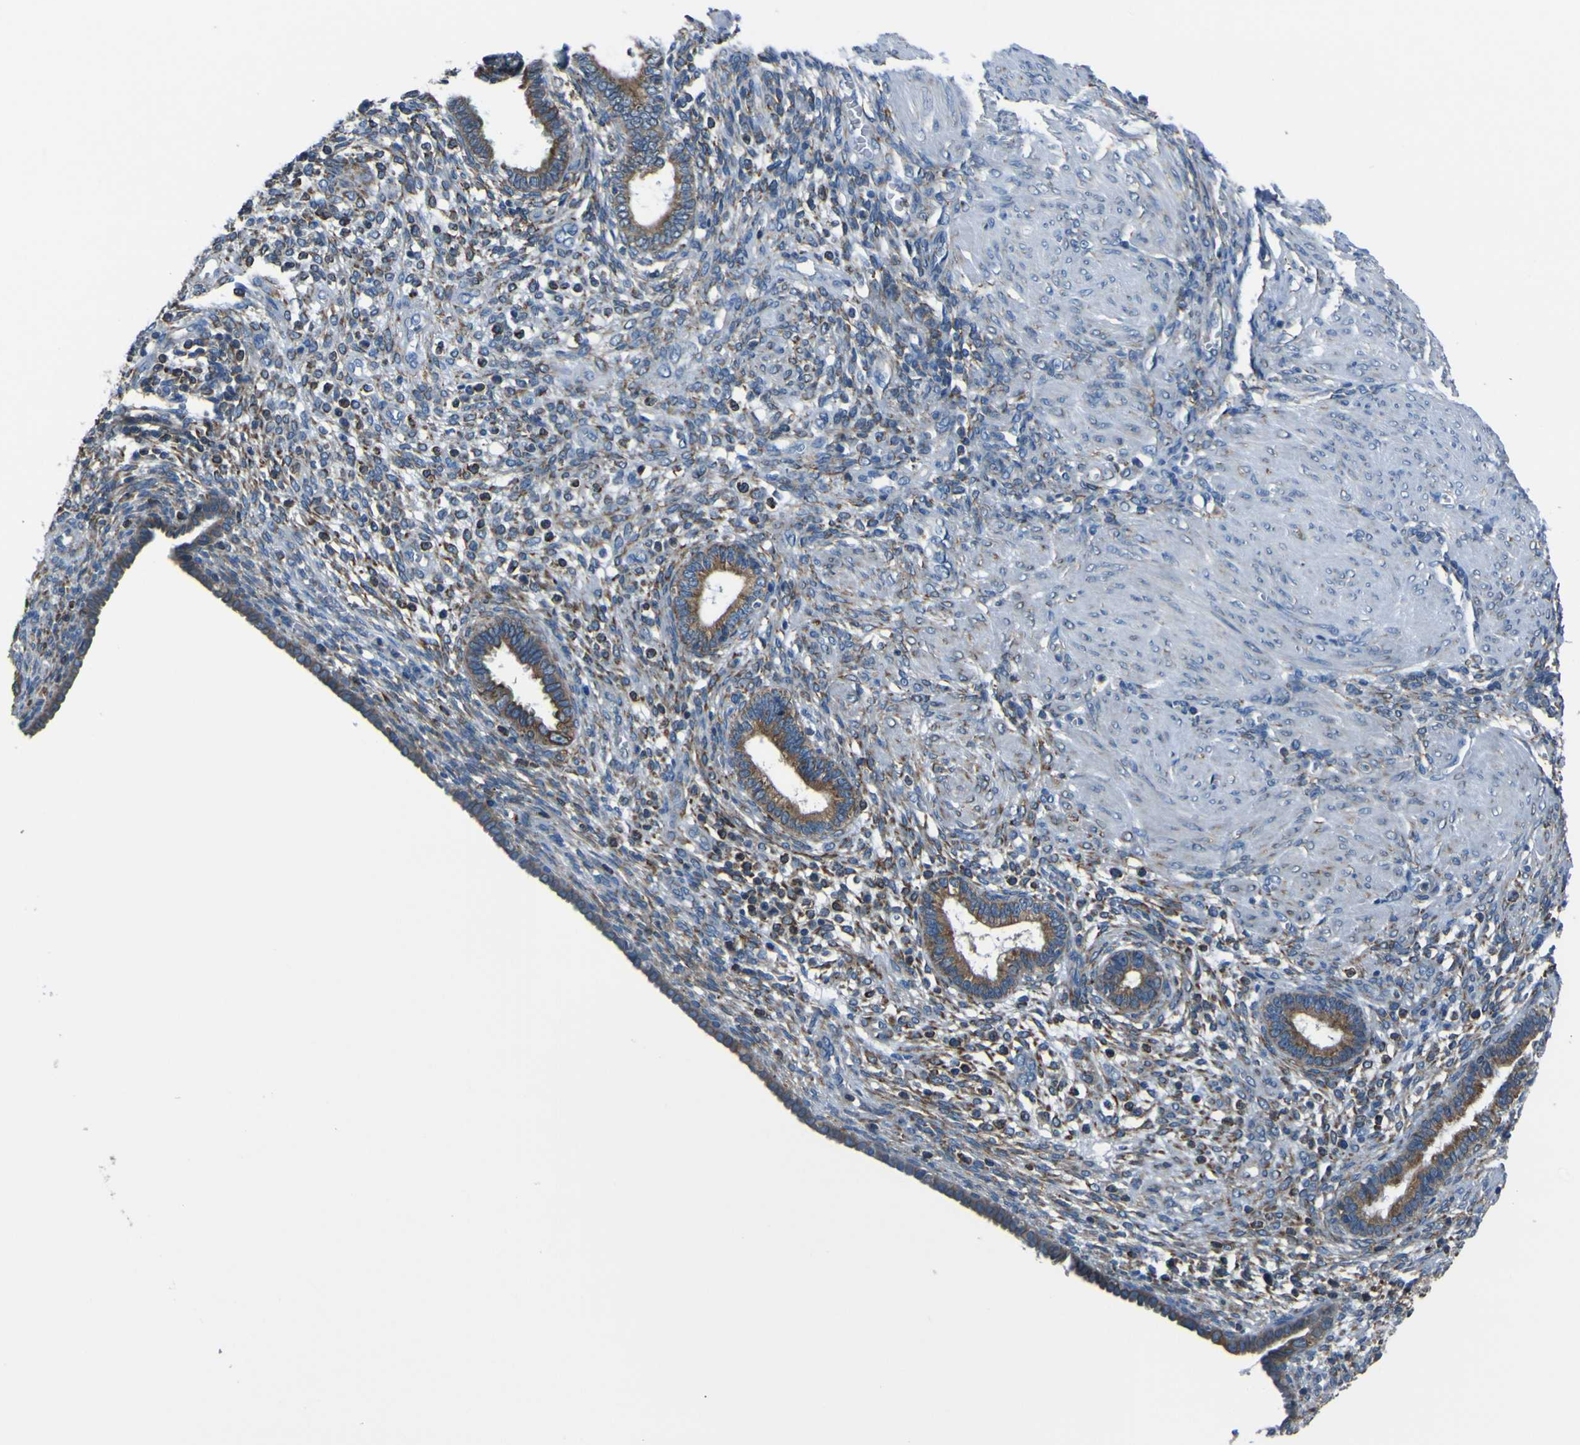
{"staining": {"intensity": "weak", "quantity": "25%-75%", "location": "cytoplasmic/membranous"}, "tissue": "endometrium", "cell_type": "Cells in endometrial stroma", "image_type": "normal", "snomed": [{"axis": "morphology", "description": "Normal tissue, NOS"}, {"axis": "topography", "description": "Endometrium"}], "caption": "Endometrium stained with a brown dye demonstrates weak cytoplasmic/membranous positive positivity in approximately 25%-75% of cells in endometrial stroma.", "gene": "STIM1", "patient": {"sex": "female", "age": 72}}